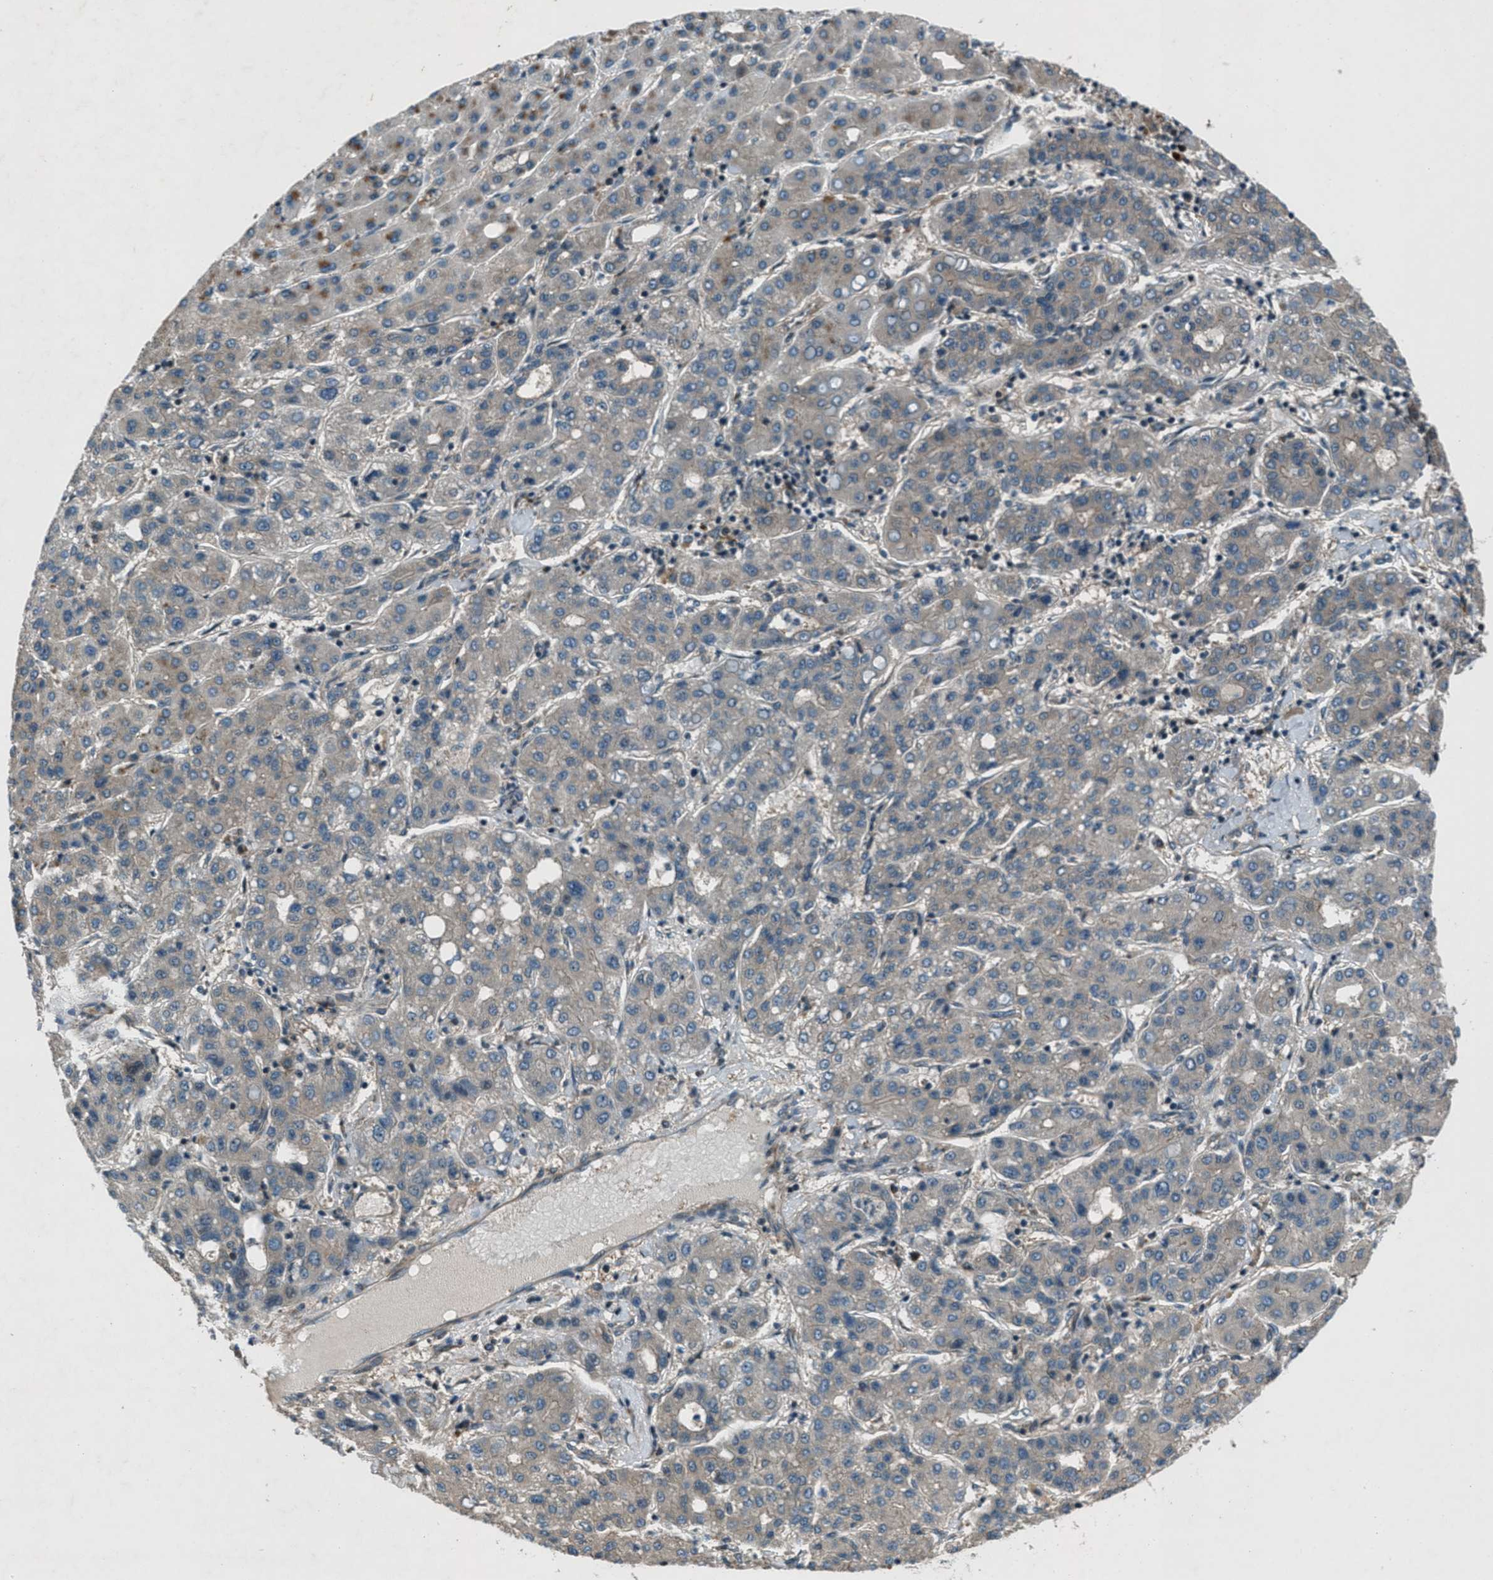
{"staining": {"intensity": "weak", "quantity": "25%-75%", "location": "cytoplasmic/membranous"}, "tissue": "liver cancer", "cell_type": "Tumor cells", "image_type": "cancer", "snomed": [{"axis": "morphology", "description": "Carcinoma, Hepatocellular, NOS"}, {"axis": "topography", "description": "Liver"}], "caption": "This micrograph displays IHC staining of human liver cancer (hepatocellular carcinoma), with low weak cytoplasmic/membranous positivity in approximately 25%-75% of tumor cells.", "gene": "EPSTI1", "patient": {"sex": "male", "age": 65}}